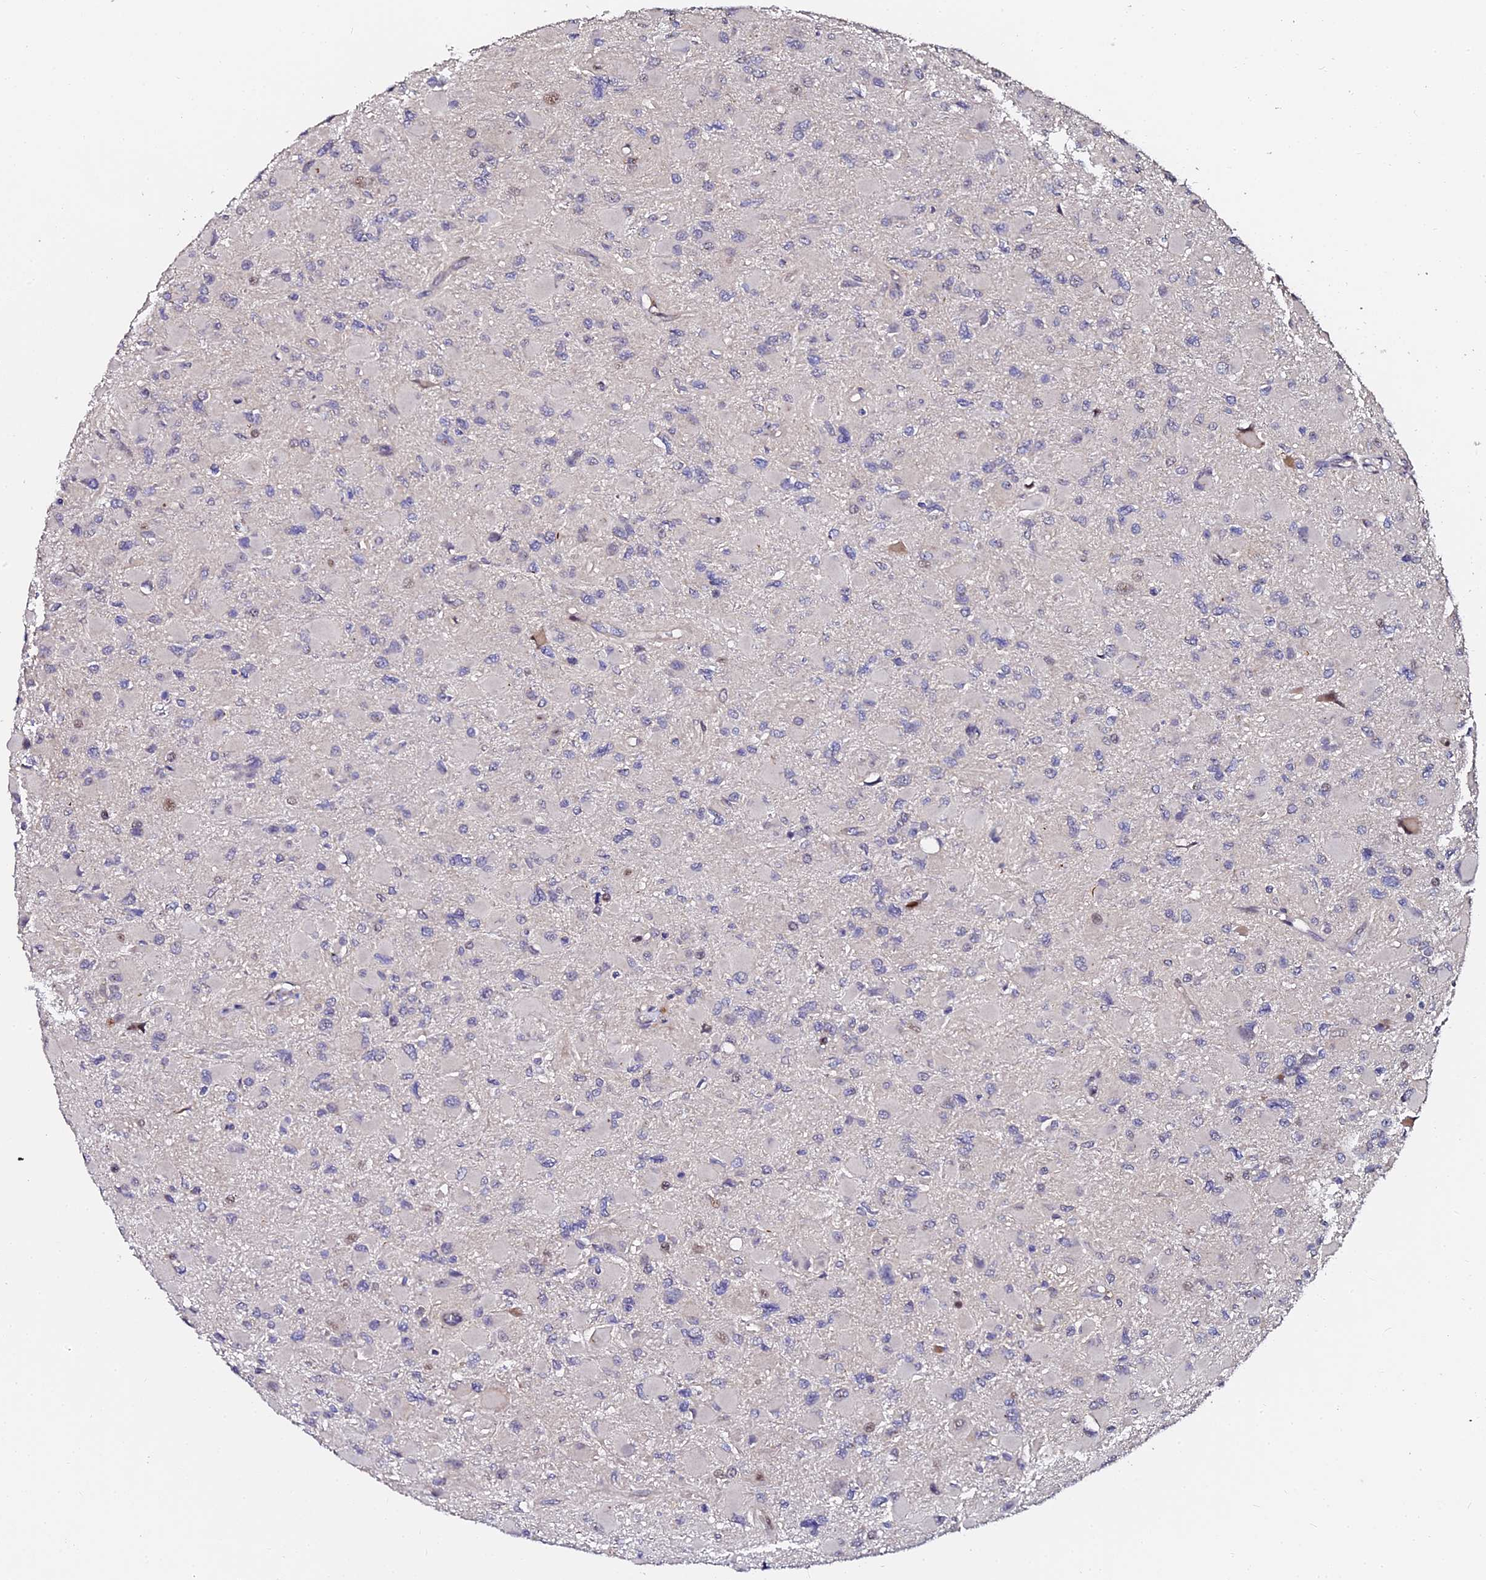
{"staining": {"intensity": "negative", "quantity": "none", "location": "none"}, "tissue": "glioma", "cell_type": "Tumor cells", "image_type": "cancer", "snomed": [{"axis": "morphology", "description": "Glioma, malignant, High grade"}, {"axis": "topography", "description": "Cerebral cortex"}], "caption": "IHC histopathology image of glioma stained for a protein (brown), which reveals no staining in tumor cells. (DAB (3,3'-diaminobenzidine) IHC, high magnification).", "gene": "GPN3", "patient": {"sex": "female", "age": 36}}